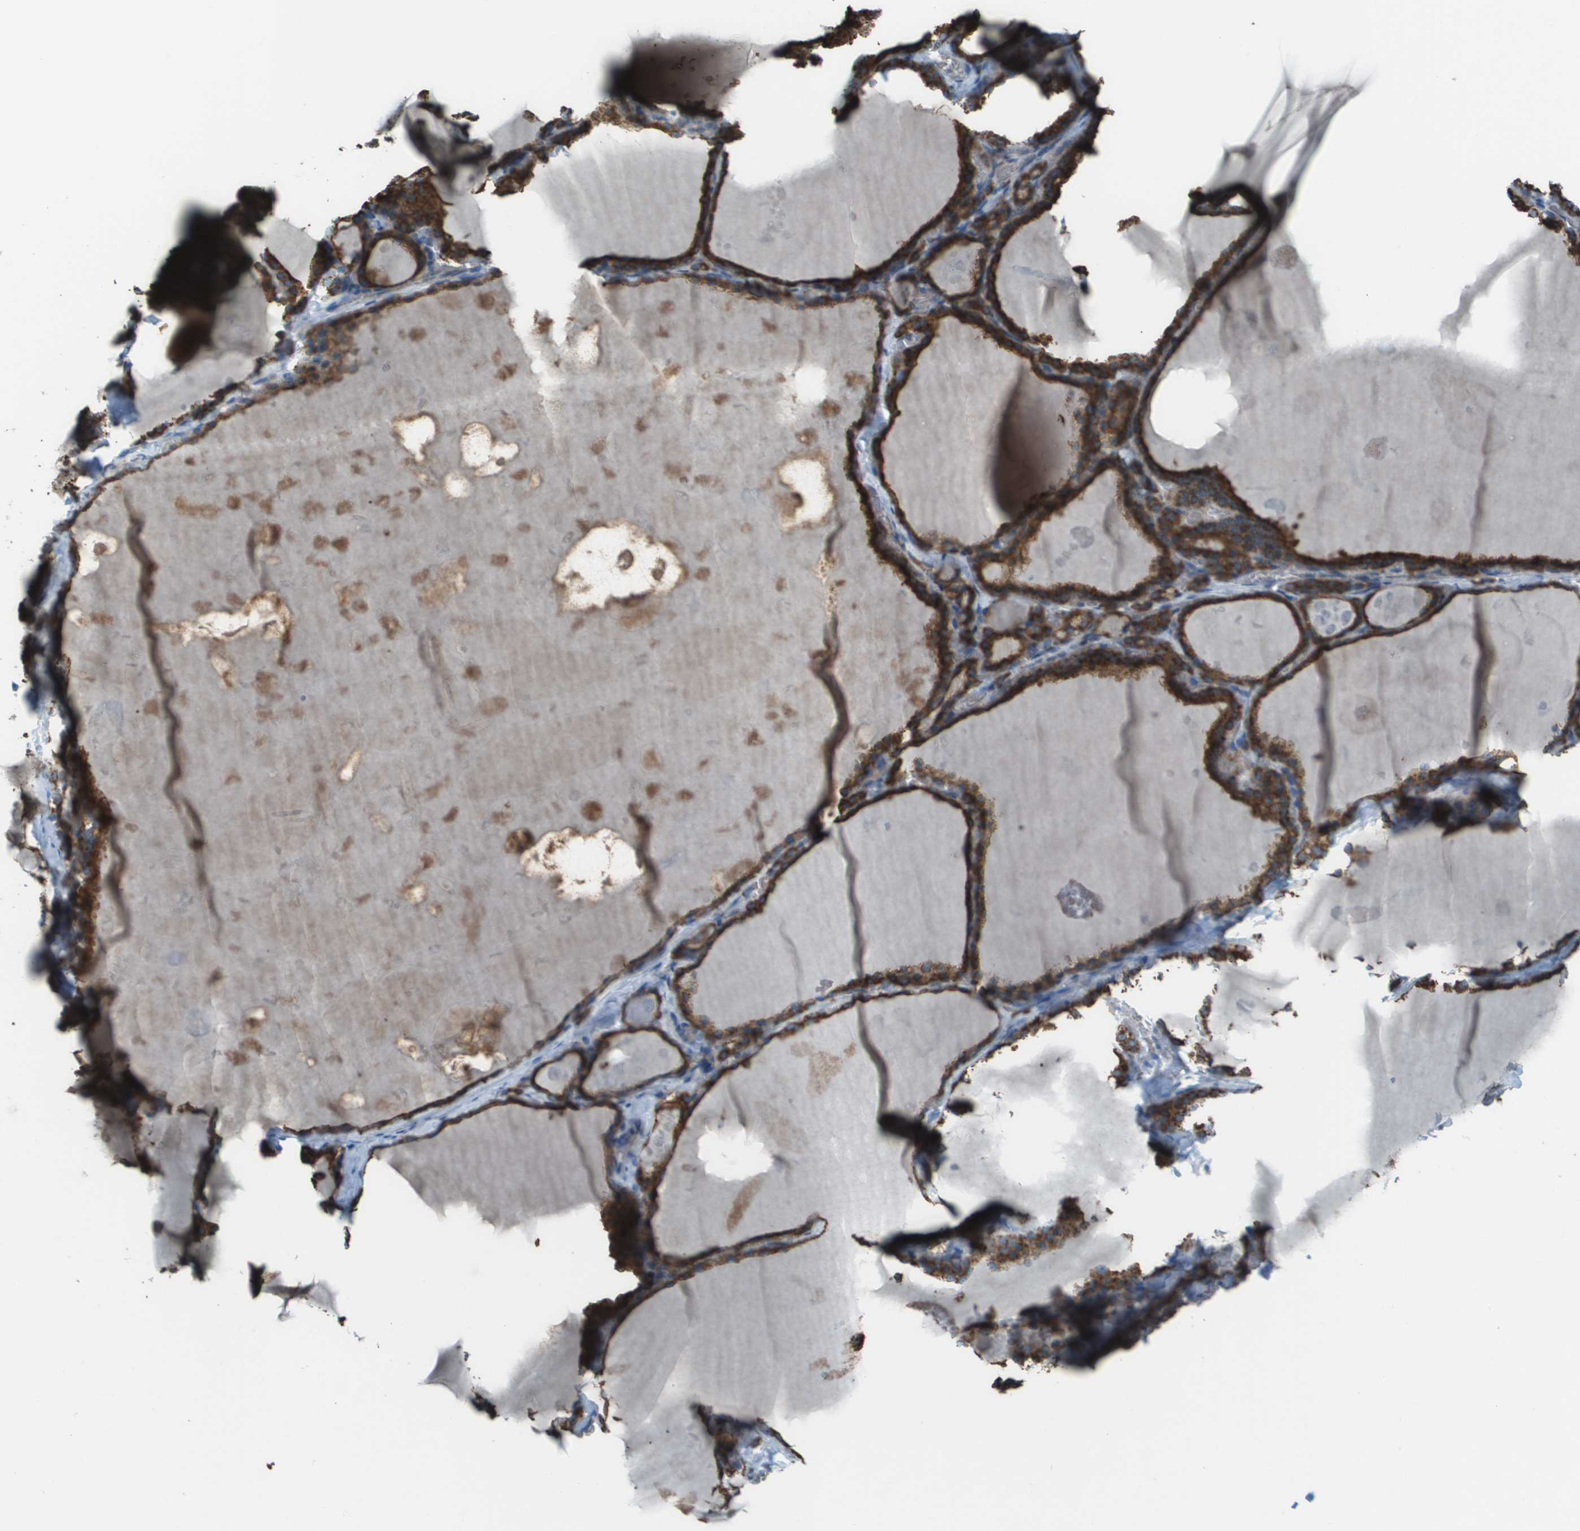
{"staining": {"intensity": "strong", "quantity": ">75%", "location": "cytoplasmic/membranous"}, "tissue": "thyroid gland", "cell_type": "Glandular cells", "image_type": "normal", "snomed": [{"axis": "morphology", "description": "Normal tissue, NOS"}, {"axis": "topography", "description": "Thyroid gland"}], "caption": "High-magnification brightfield microscopy of unremarkable thyroid gland stained with DAB (3,3'-diaminobenzidine) (brown) and counterstained with hematoxylin (blue). glandular cells exhibit strong cytoplasmic/membranous positivity is present in approximately>75% of cells.", "gene": "UTS2", "patient": {"sex": "male", "age": 56}}